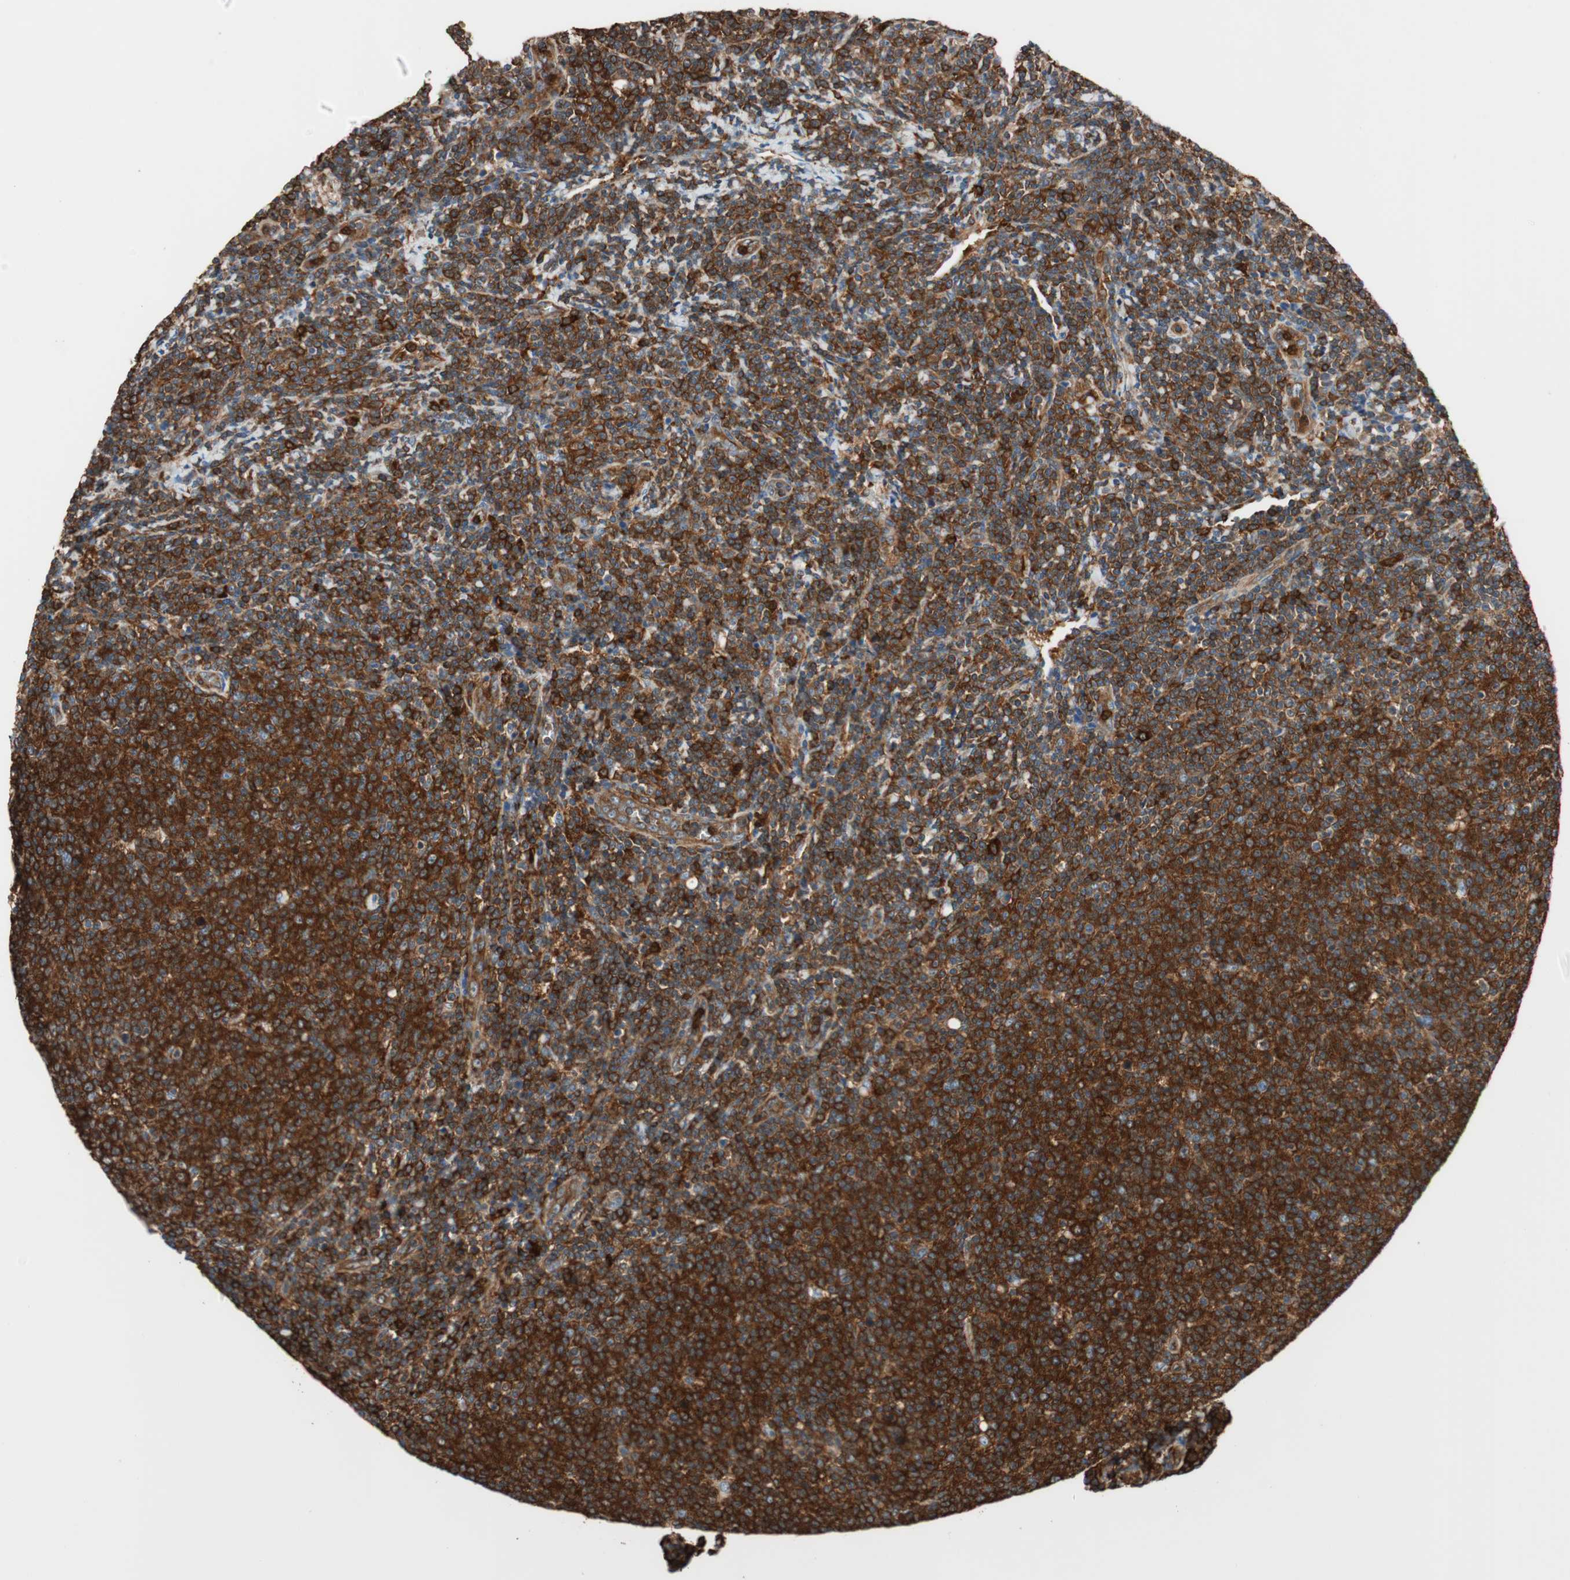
{"staining": {"intensity": "strong", "quantity": ">75%", "location": "cytoplasmic/membranous"}, "tissue": "lymphoma", "cell_type": "Tumor cells", "image_type": "cancer", "snomed": [{"axis": "morphology", "description": "Malignant lymphoma, non-Hodgkin's type, Low grade"}, {"axis": "topography", "description": "Lymph node"}], "caption": "Protein staining shows strong cytoplasmic/membranous positivity in about >75% of tumor cells in low-grade malignant lymphoma, non-Hodgkin's type.", "gene": "VASP", "patient": {"sex": "male", "age": 66}}